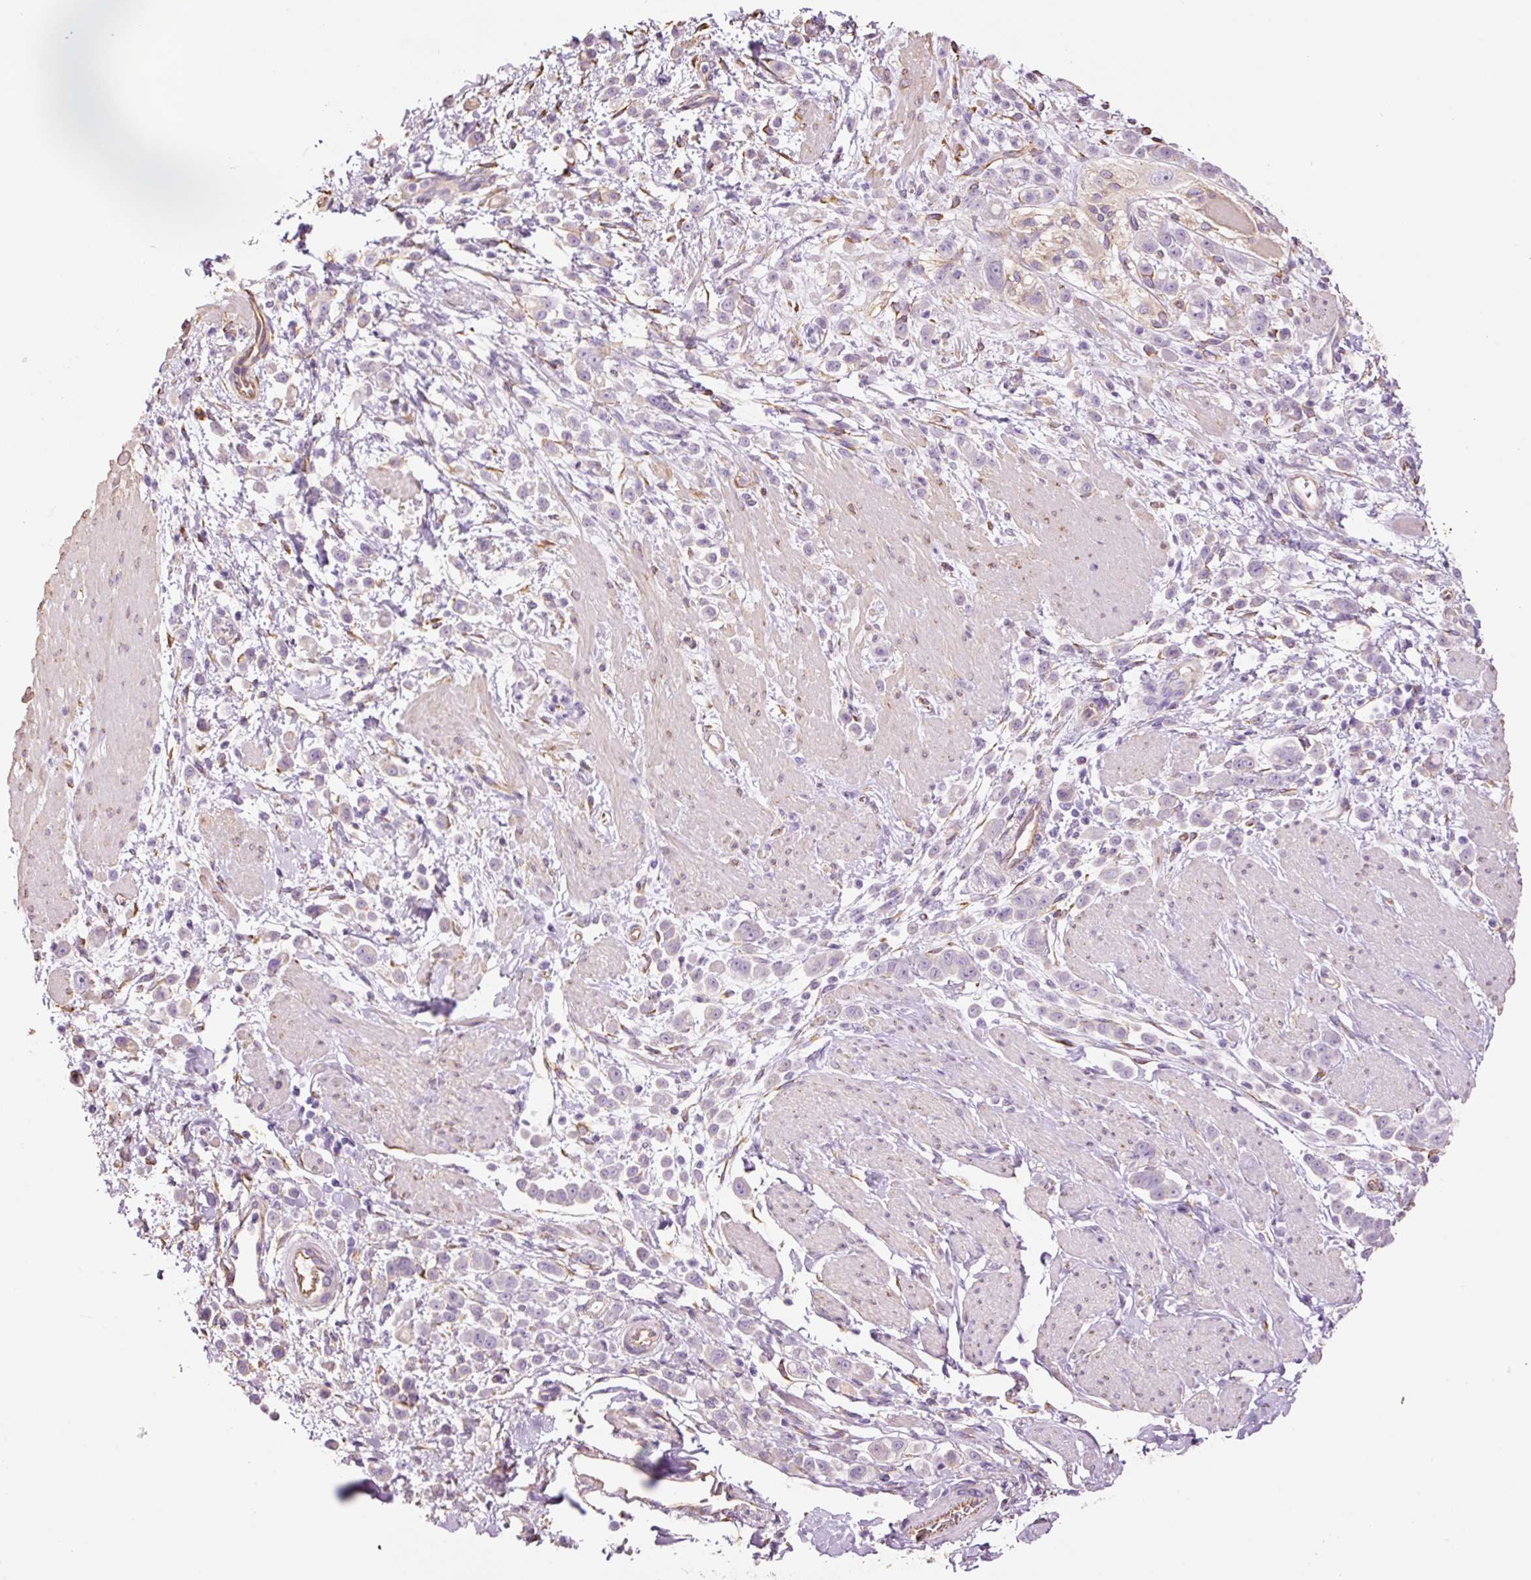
{"staining": {"intensity": "negative", "quantity": "none", "location": "none"}, "tissue": "pancreatic cancer", "cell_type": "Tumor cells", "image_type": "cancer", "snomed": [{"axis": "morphology", "description": "Normal tissue, NOS"}, {"axis": "morphology", "description": "Adenocarcinoma, NOS"}, {"axis": "topography", "description": "Pancreas"}], "caption": "The micrograph displays no significant staining in tumor cells of pancreatic cancer.", "gene": "GCG", "patient": {"sex": "female", "age": 64}}